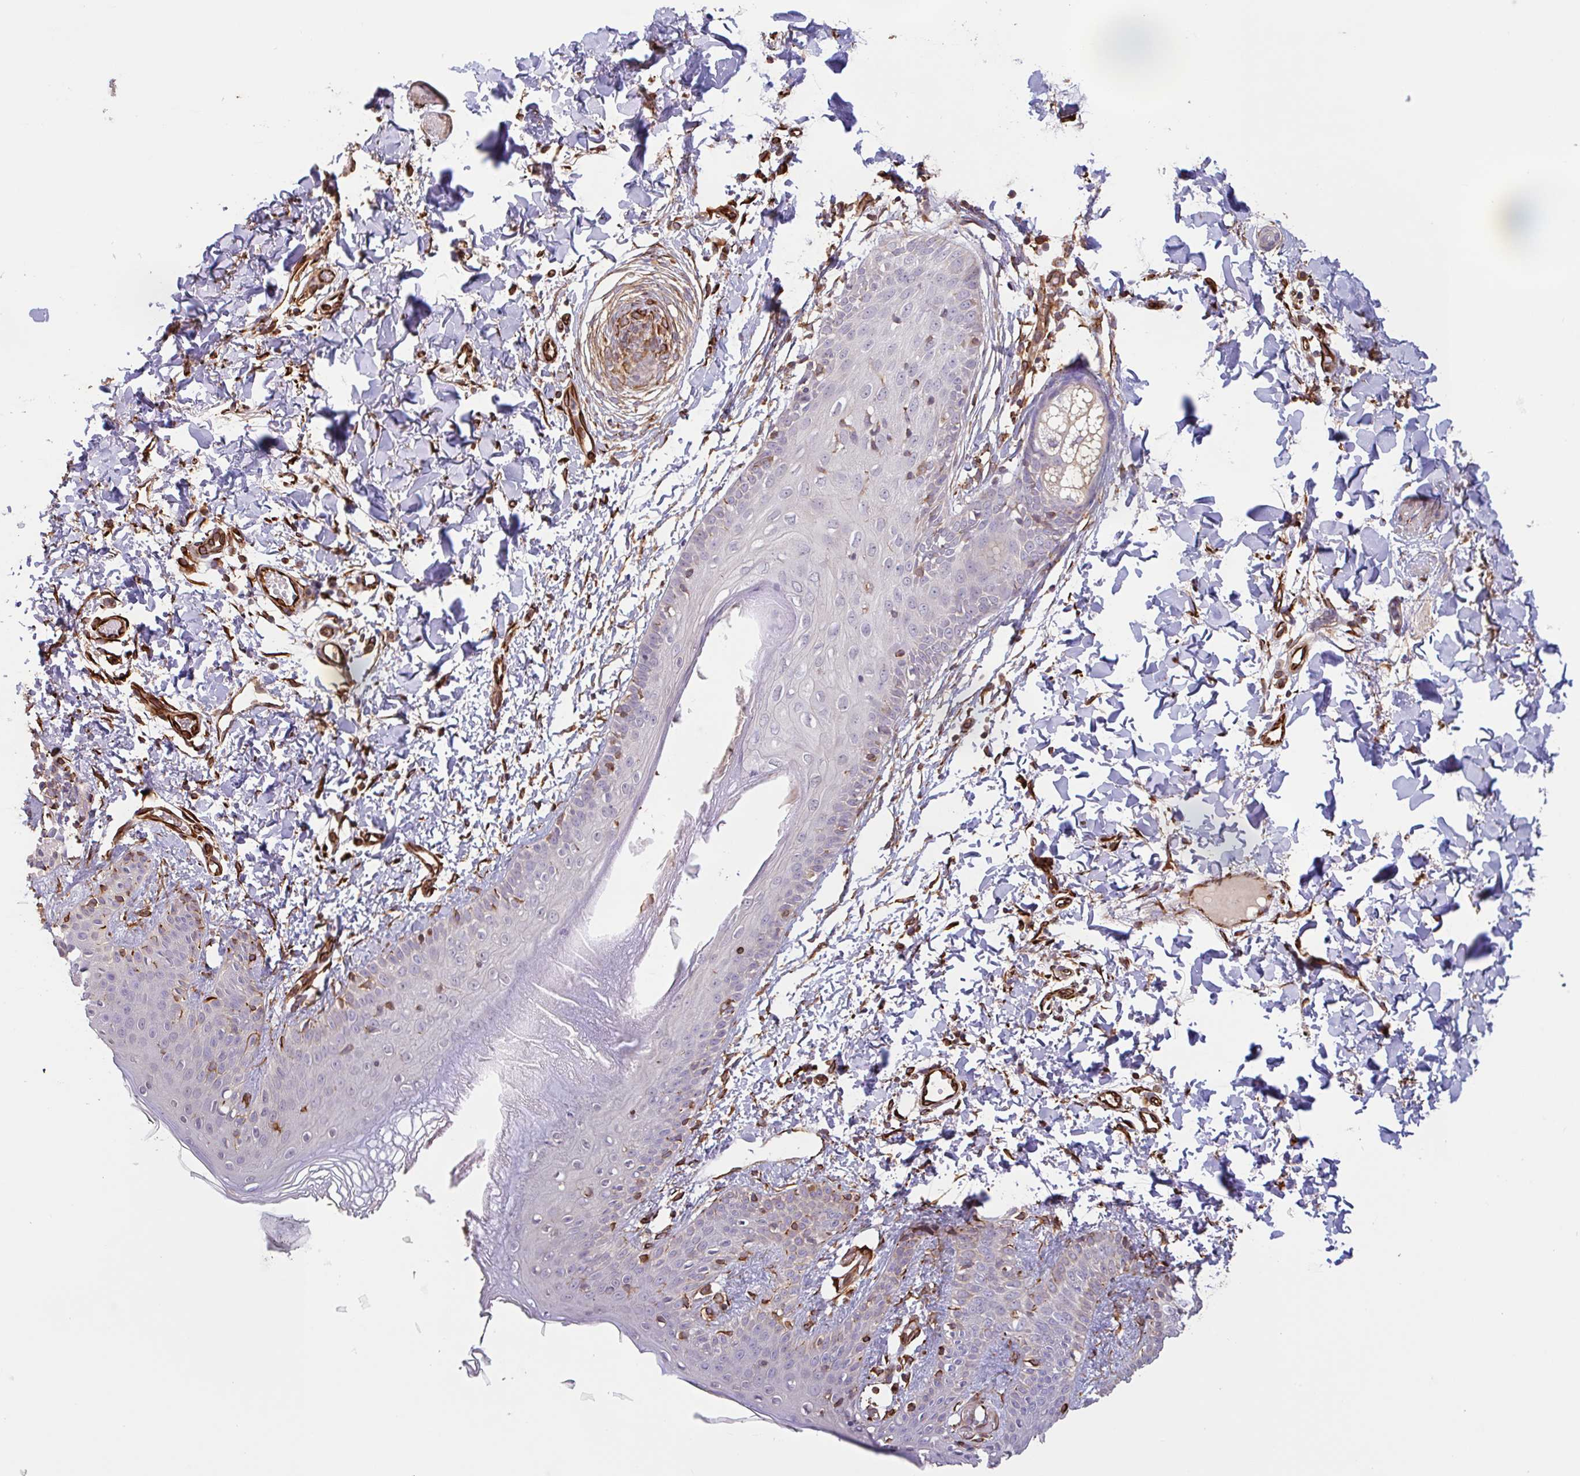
{"staining": {"intensity": "strong", "quantity": ">75%", "location": "cytoplasmic/membranous"}, "tissue": "skin", "cell_type": "Fibroblasts", "image_type": "normal", "snomed": [{"axis": "morphology", "description": "Normal tissue, NOS"}, {"axis": "topography", "description": "Skin"}], "caption": "IHC micrograph of unremarkable skin stained for a protein (brown), which demonstrates high levels of strong cytoplasmic/membranous expression in about >75% of fibroblasts.", "gene": "ZNF790", "patient": {"sex": "male", "age": 16}}